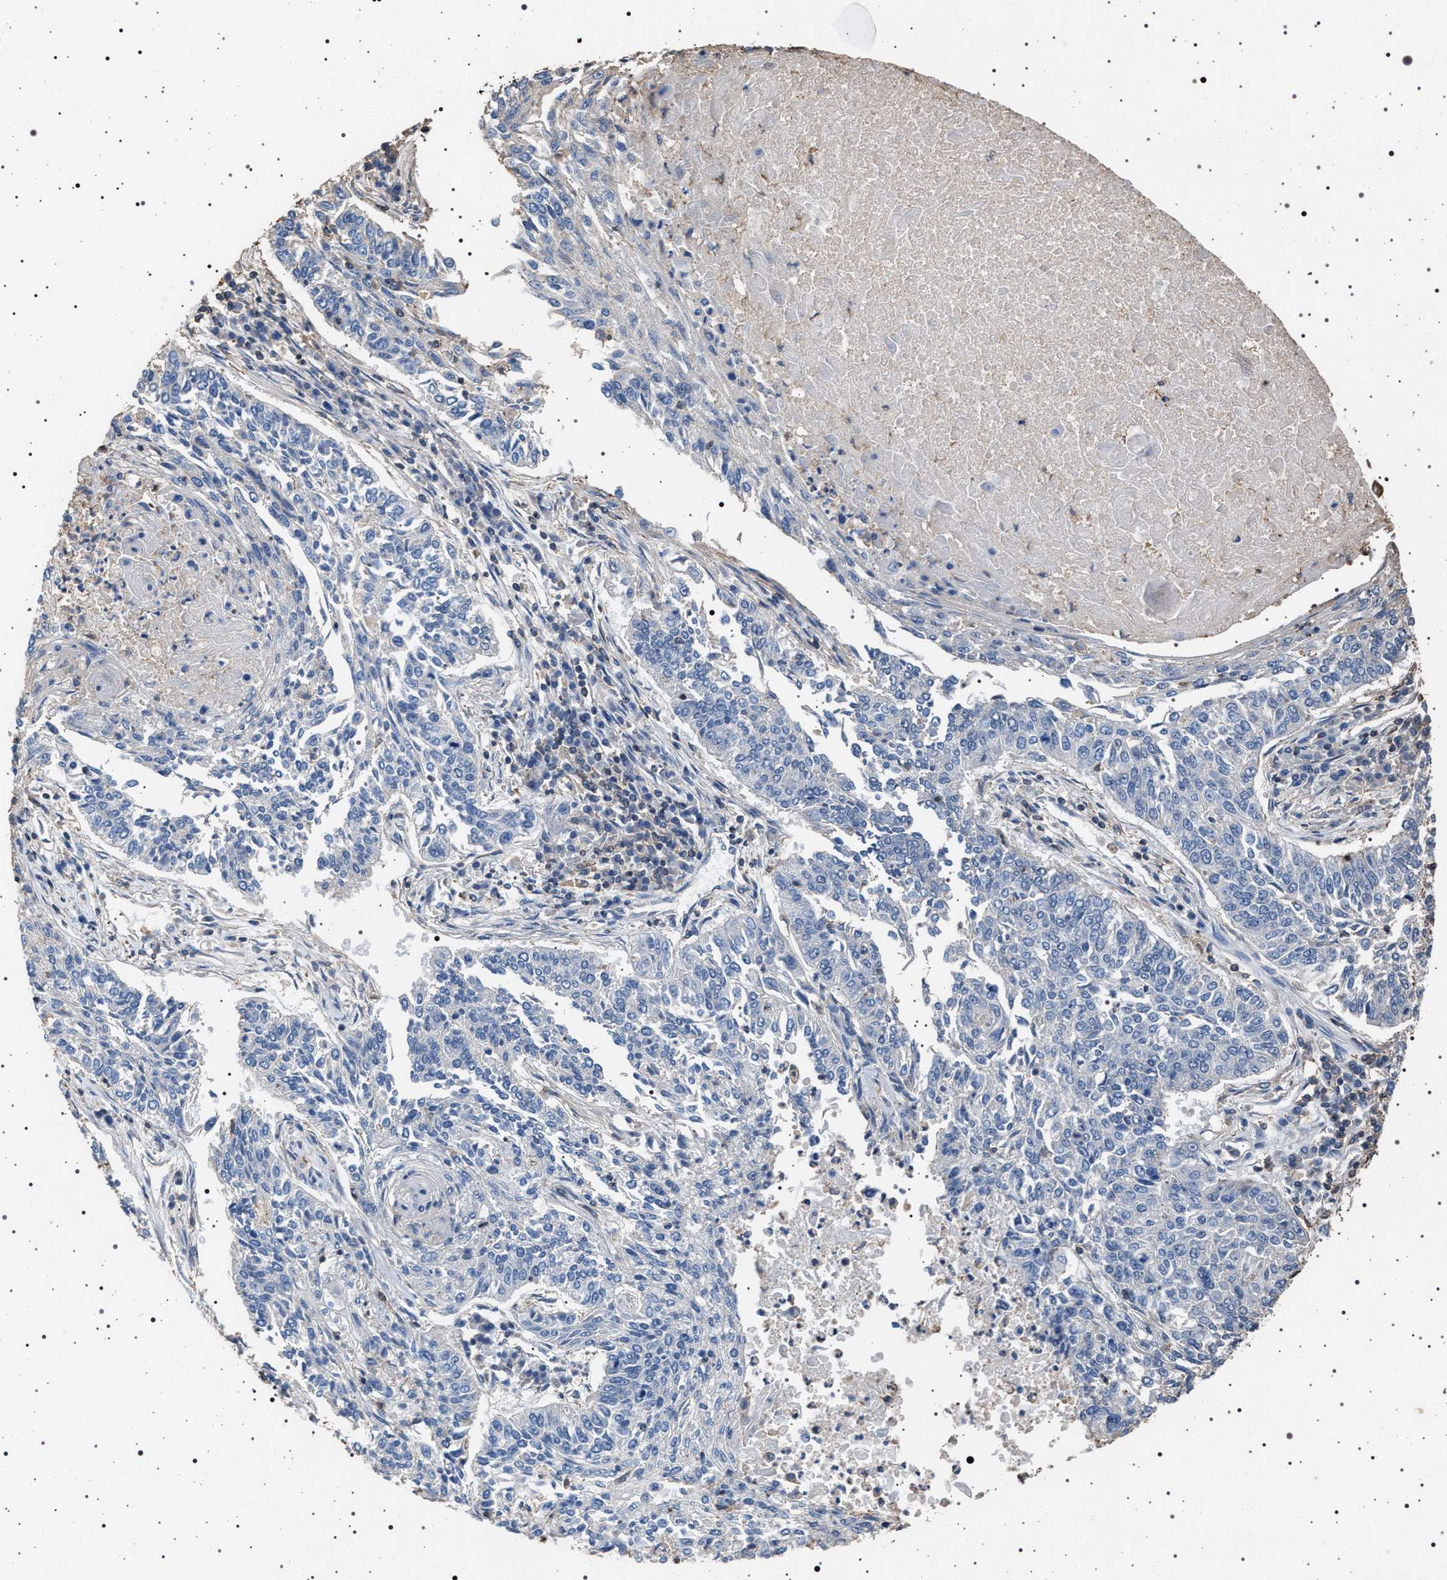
{"staining": {"intensity": "negative", "quantity": "none", "location": "none"}, "tissue": "lung cancer", "cell_type": "Tumor cells", "image_type": "cancer", "snomed": [{"axis": "morphology", "description": "Normal tissue, NOS"}, {"axis": "morphology", "description": "Squamous cell carcinoma, NOS"}, {"axis": "topography", "description": "Cartilage tissue"}, {"axis": "topography", "description": "Bronchus"}, {"axis": "topography", "description": "Lung"}], "caption": "An immunohistochemistry (IHC) image of lung cancer (squamous cell carcinoma) is shown. There is no staining in tumor cells of lung cancer (squamous cell carcinoma).", "gene": "SMAP2", "patient": {"sex": "female", "age": 49}}